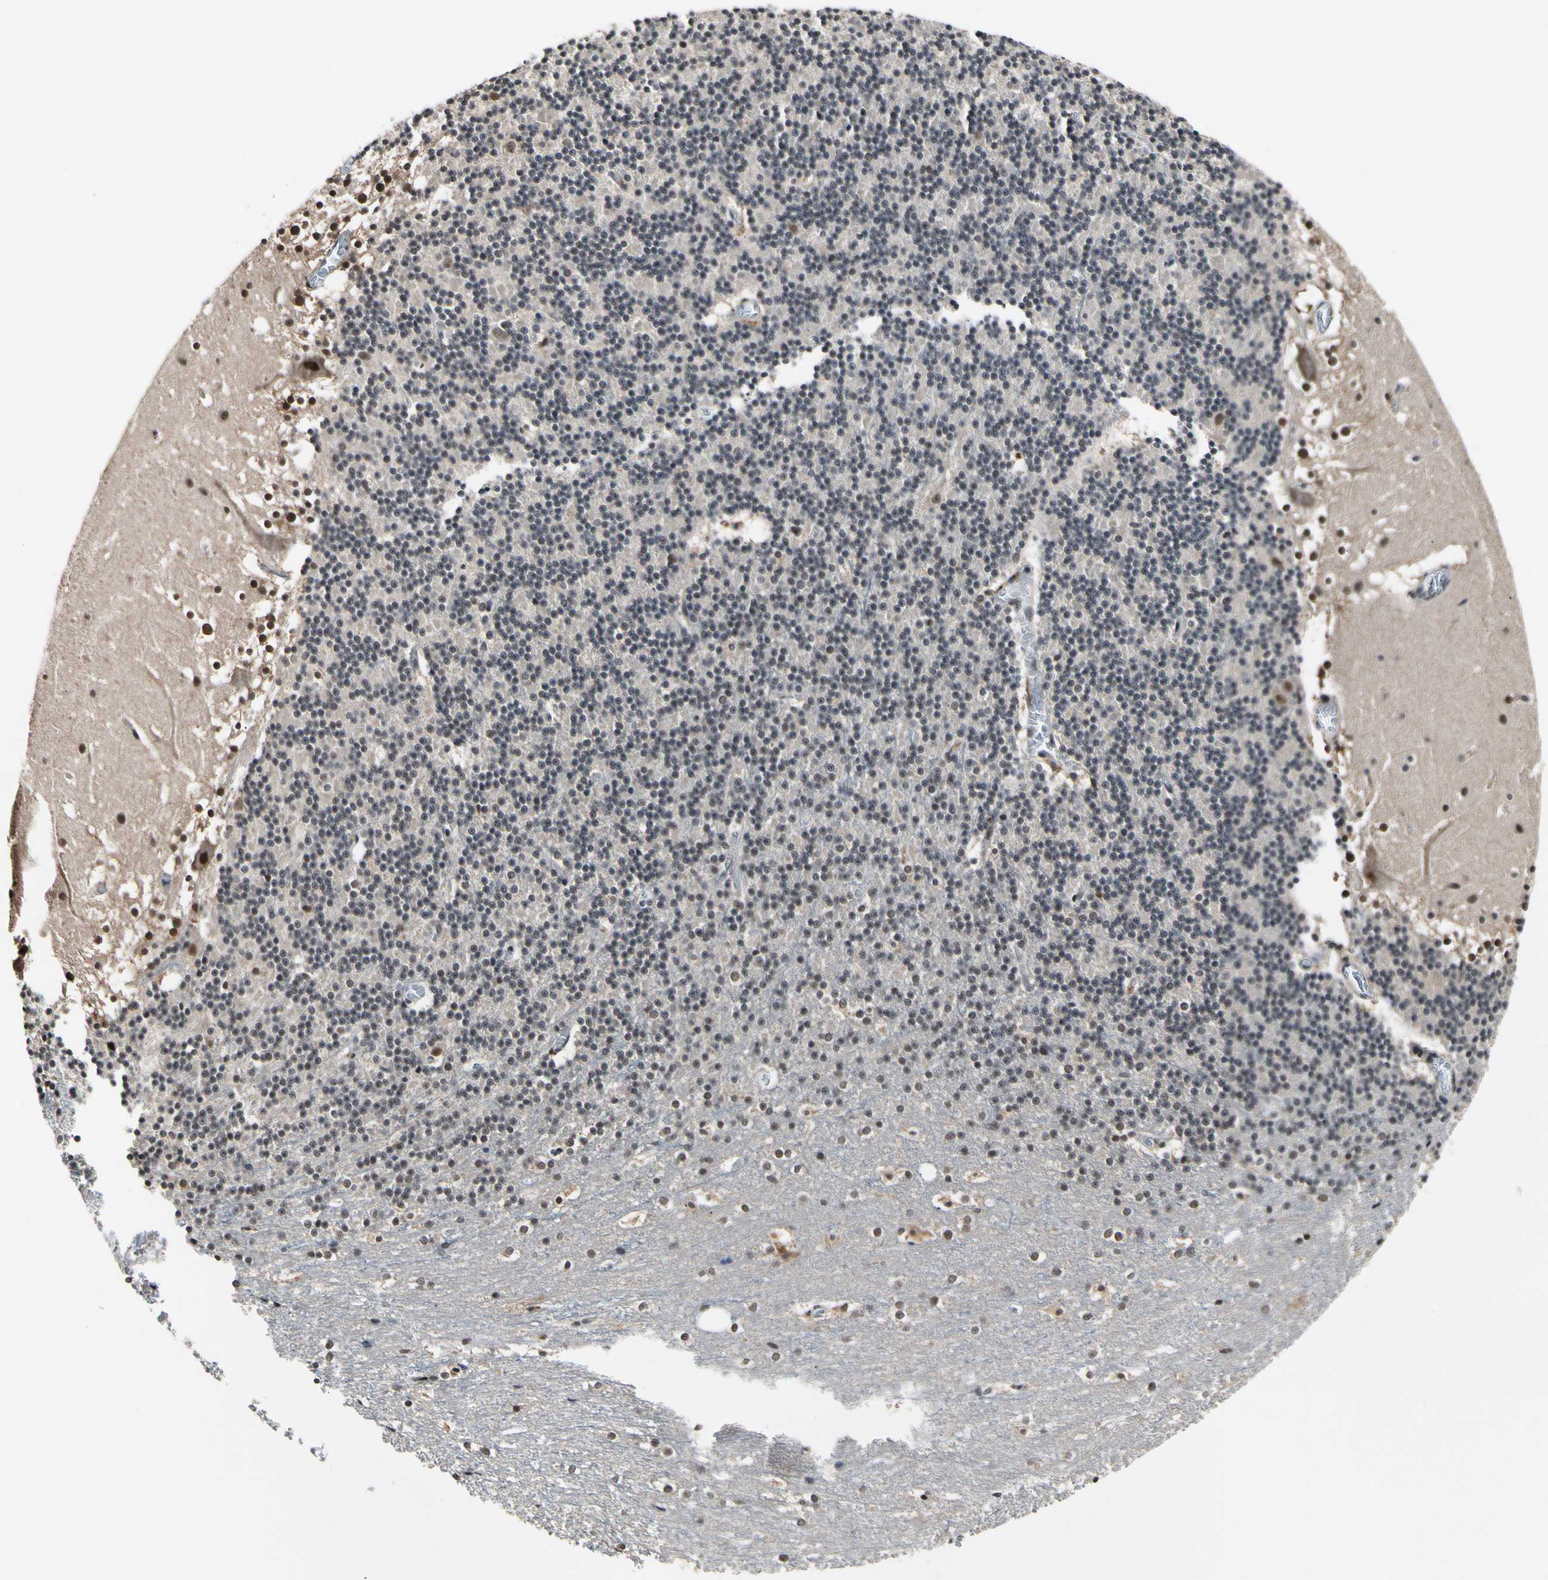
{"staining": {"intensity": "weak", "quantity": ">75%", "location": "cytoplasmic/membranous,nuclear"}, "tissue": "cerebellum", "cell_type": "Cells in granular layer", "image_type": "normal", "snomed": [{"axis": "morphology", "description": "Normal tissue, NOS"}, {"axis": "topography", "description": "Cerebellum"}], "caption": "Immunohistochemistry micrograph of normal cerebellum: cerebellum stained using immunohistochemistry (IHC) reveals low levels of weak protein expression localized specifically in the cytoplasmic/membranous,nuclear of cells in granular layer, appearing as a cytoplasmic/membranous,nuclear brown color.", "gene": "PSMD10", "patient": {"sex": "female", "age": 19}}